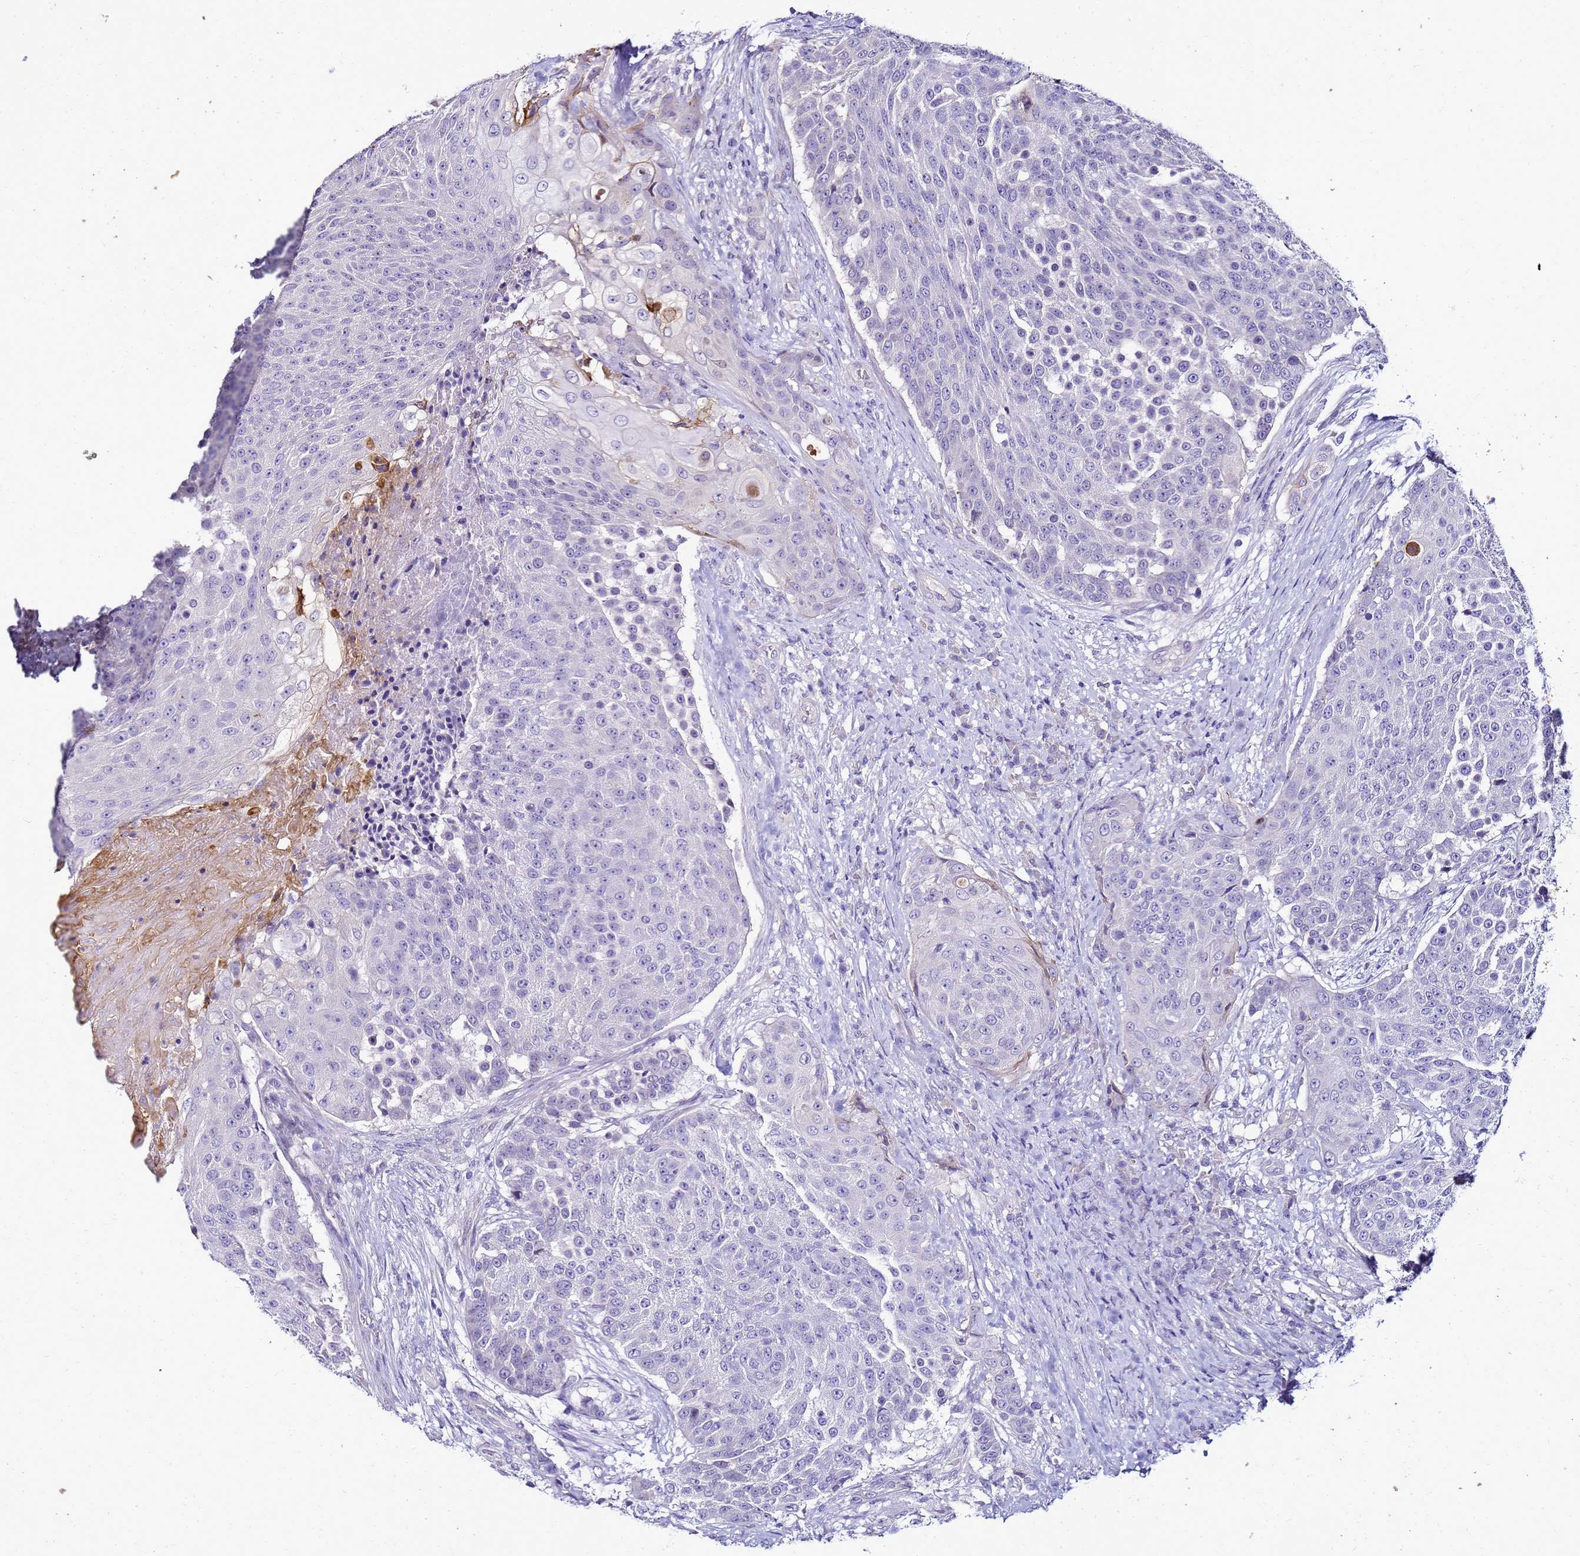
{"staining": {"intensity": "negative", "quantity": "none", "location": "none"}, "tissue": "urothelial cancer", "cell_type": "Tumor cells", "image_type": "cancer", "snomed": [{"axis": "morphology", "description": "Urothelial carcinoma, High grade"}, {"axis": "topography", "description": "Urinary bladder"}], "caption": "Immunohistochemistry (IHC) image of high-grade urothelial carcinoma stained for a protein (brown), which shows no staining in tumor cells.", "gene": "FAM166B", "patient": {"sex": "female", "age": 63}}